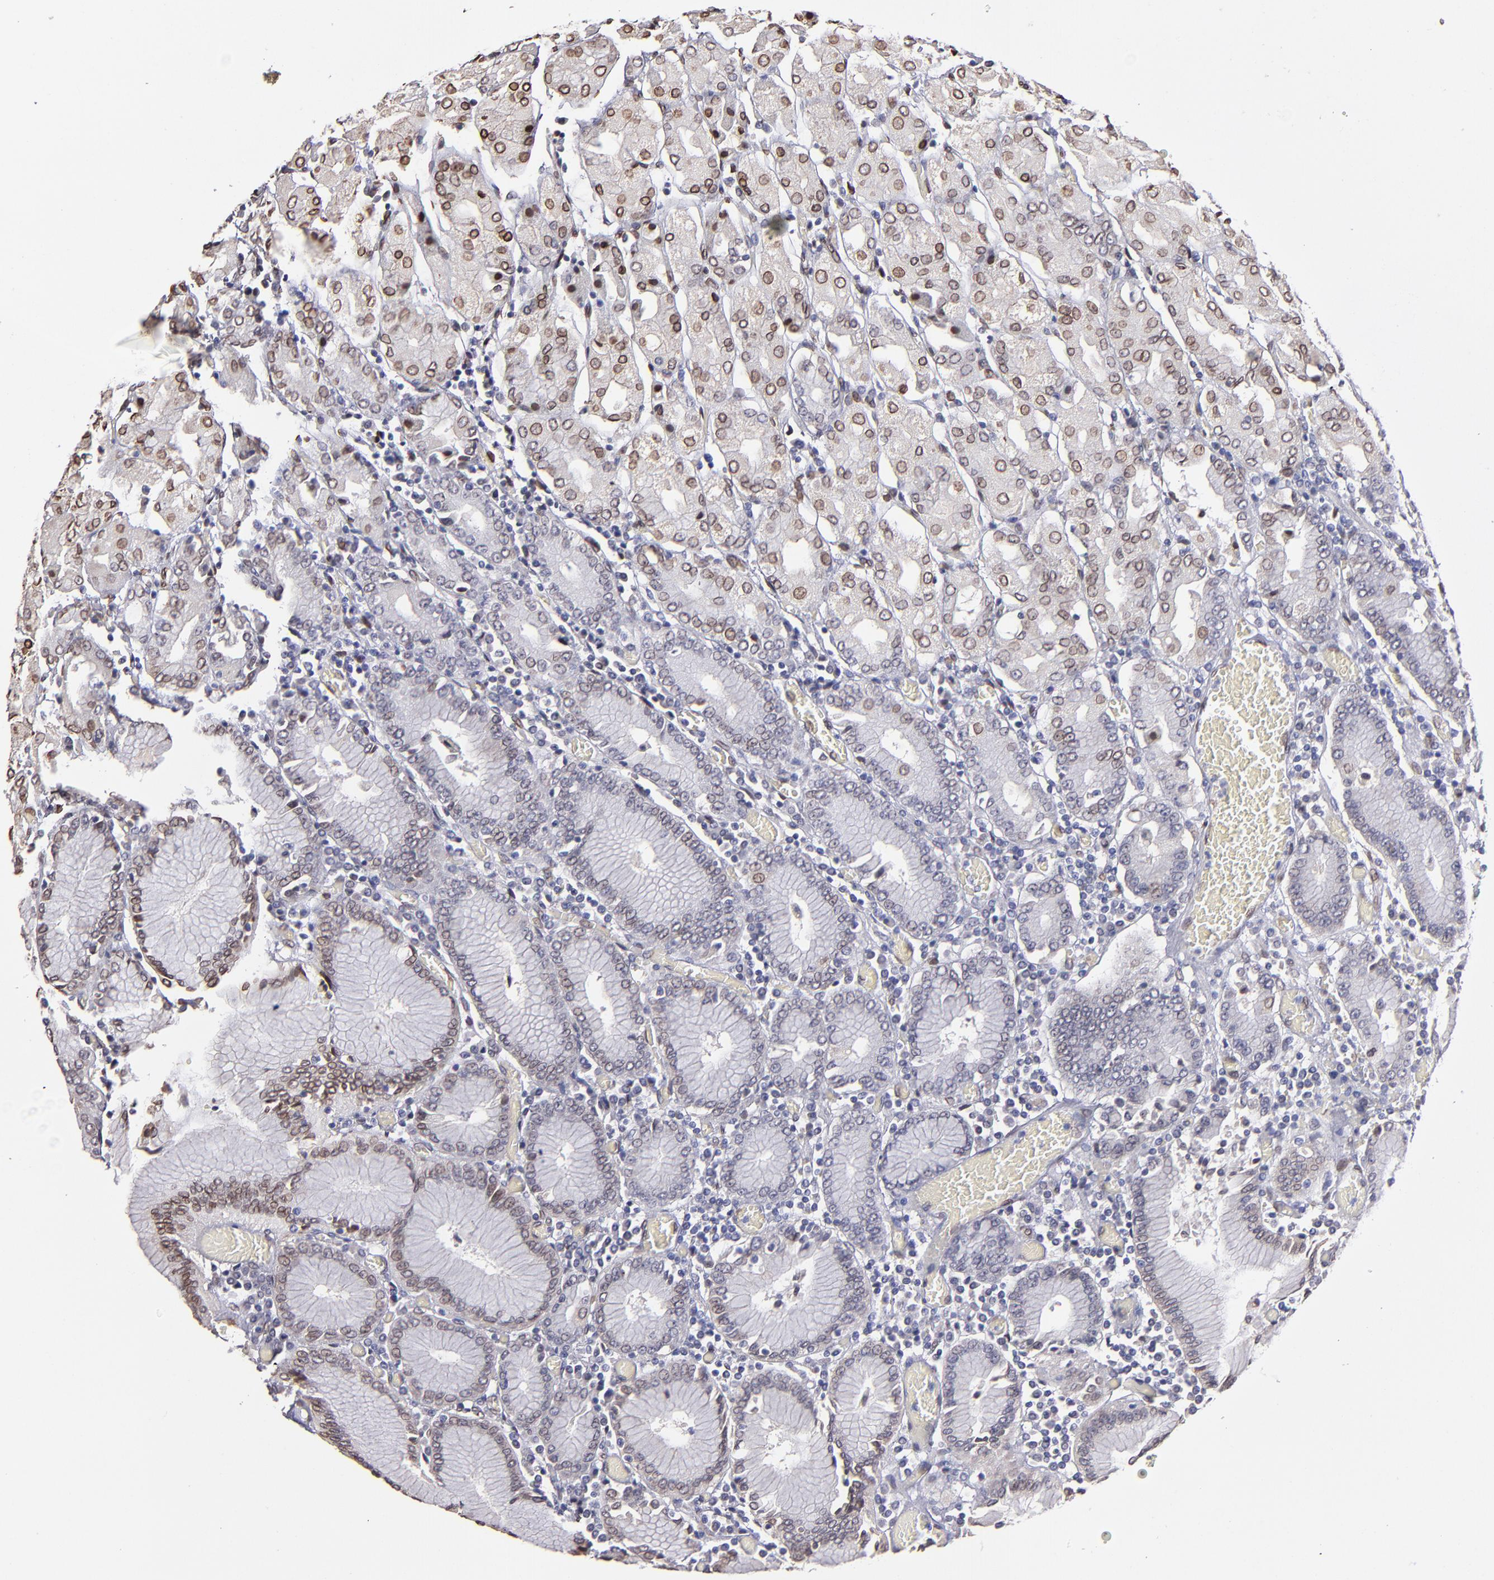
{"staining": {"intensity": "weak", "quantity": "25%-75%", "location": "cytoplasmic/membranous,nuclear"}, "tissue": "stomach", "cell_type": "Glandular cells", "image_type": "normal", "snomed": [{"axis": "morphology", "description": "Normal tissue, NOS"}, {"axis": "topography", "description": "Stomach, upper"}], "caption": "Immunohistochemistry (IHC) staining of unremarkable stomach, which shows low levels of weak cytoplasmic/membranous,nuclear staining in about 25%-75% of glandular cells indicating weak cytoplasmic/membranous,nuclear protein positivity. The staining was performed using DAB (brown) for protein detection and nuclei were counterstained in hematoxylin (blue).", "gene": "PUM3", "patient": {"sex": "male", "age": 78}}